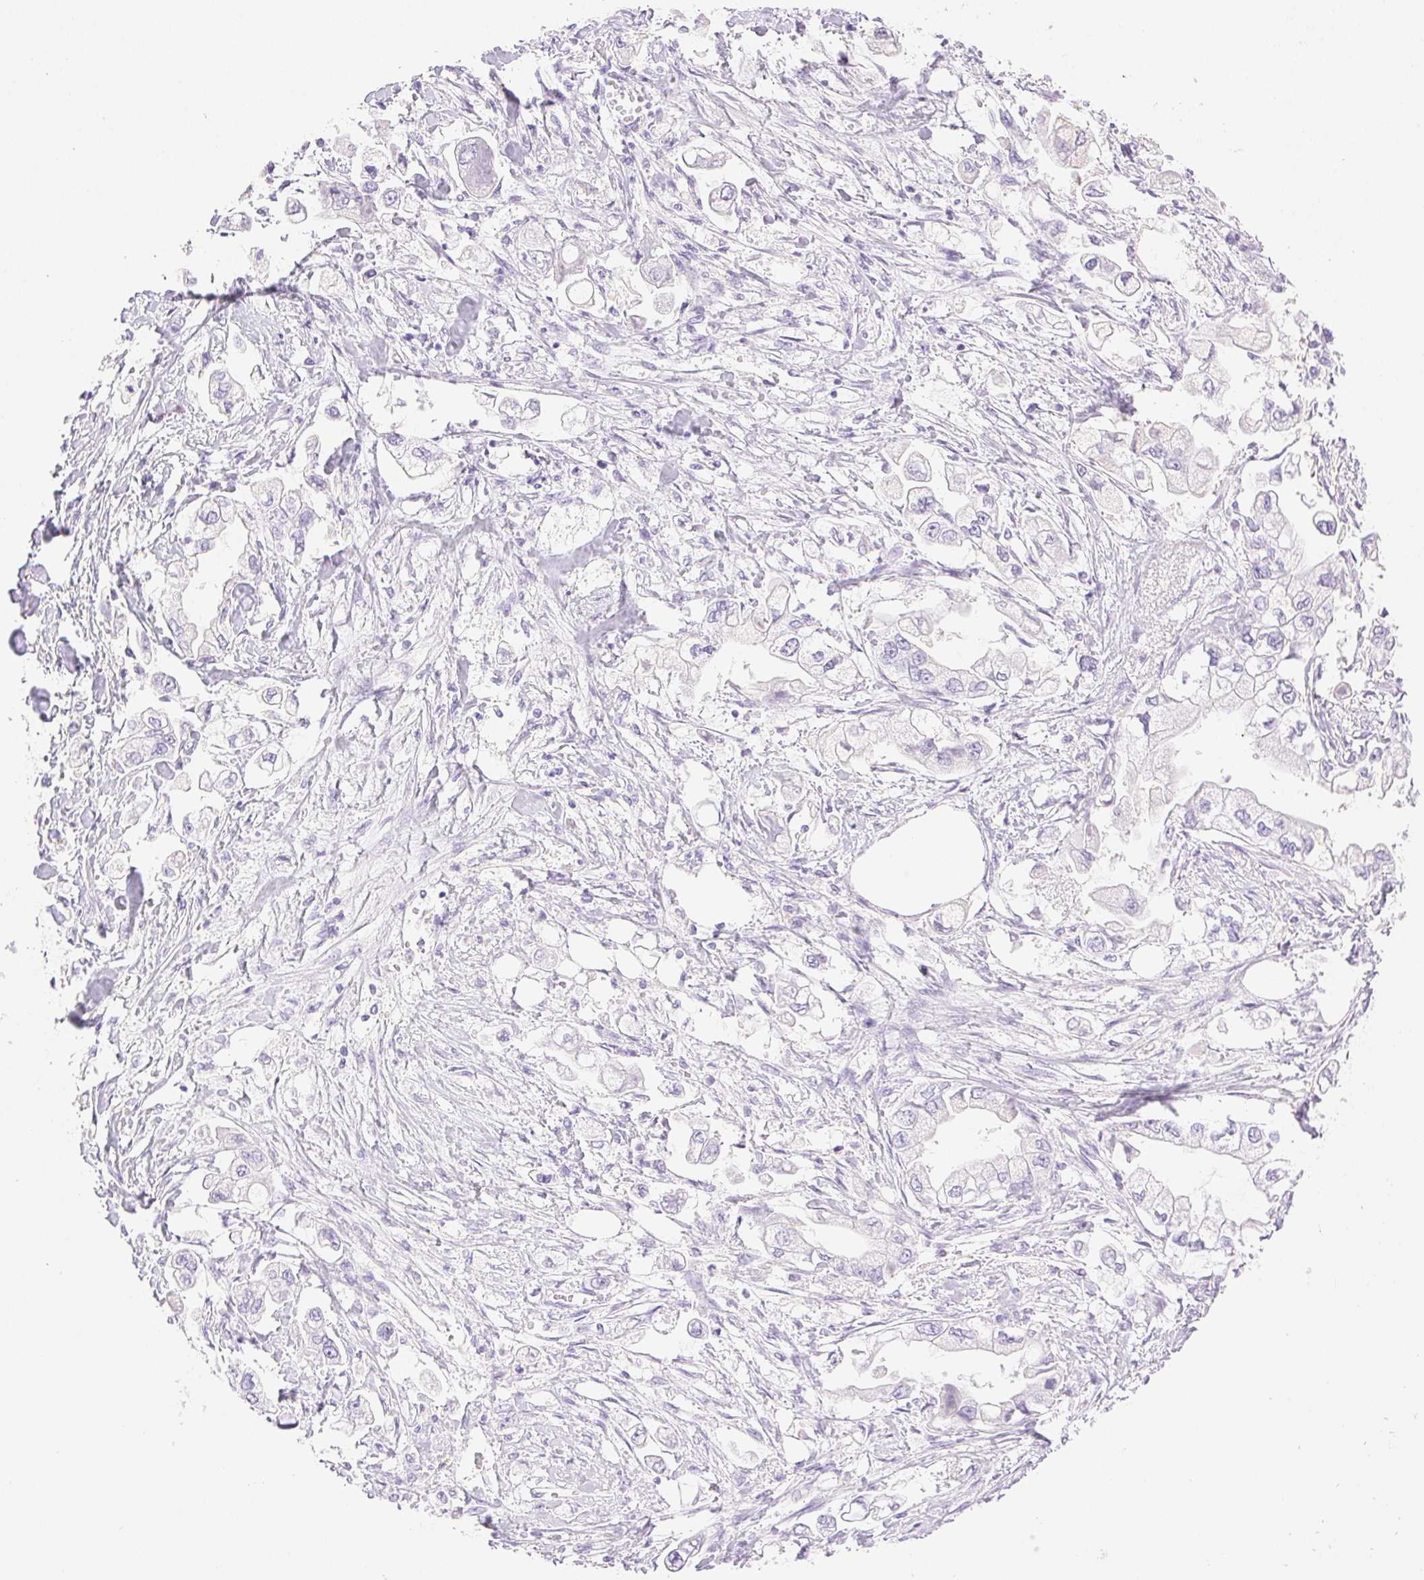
{"staining": {"intensity": "negative", "quantity": "none", "location": "none"}, "tissue": "stomach cancer", "cell_type": "Tumor cells", "image_type": "cancer", "snomed": [{"axis": "morphology", "description": "Adenocarcinoma, NOS"}, {"axis": "topography", "description": "Stomach"}], "caption": "A histopathology image of stomach cancer (adenocarcinoma) stained for a protein reveals no brown staining in tumor cells. Nuclei are stained in blue.", "gene": "SPACA4", "patient": {"sex": "male", "age": 62}}